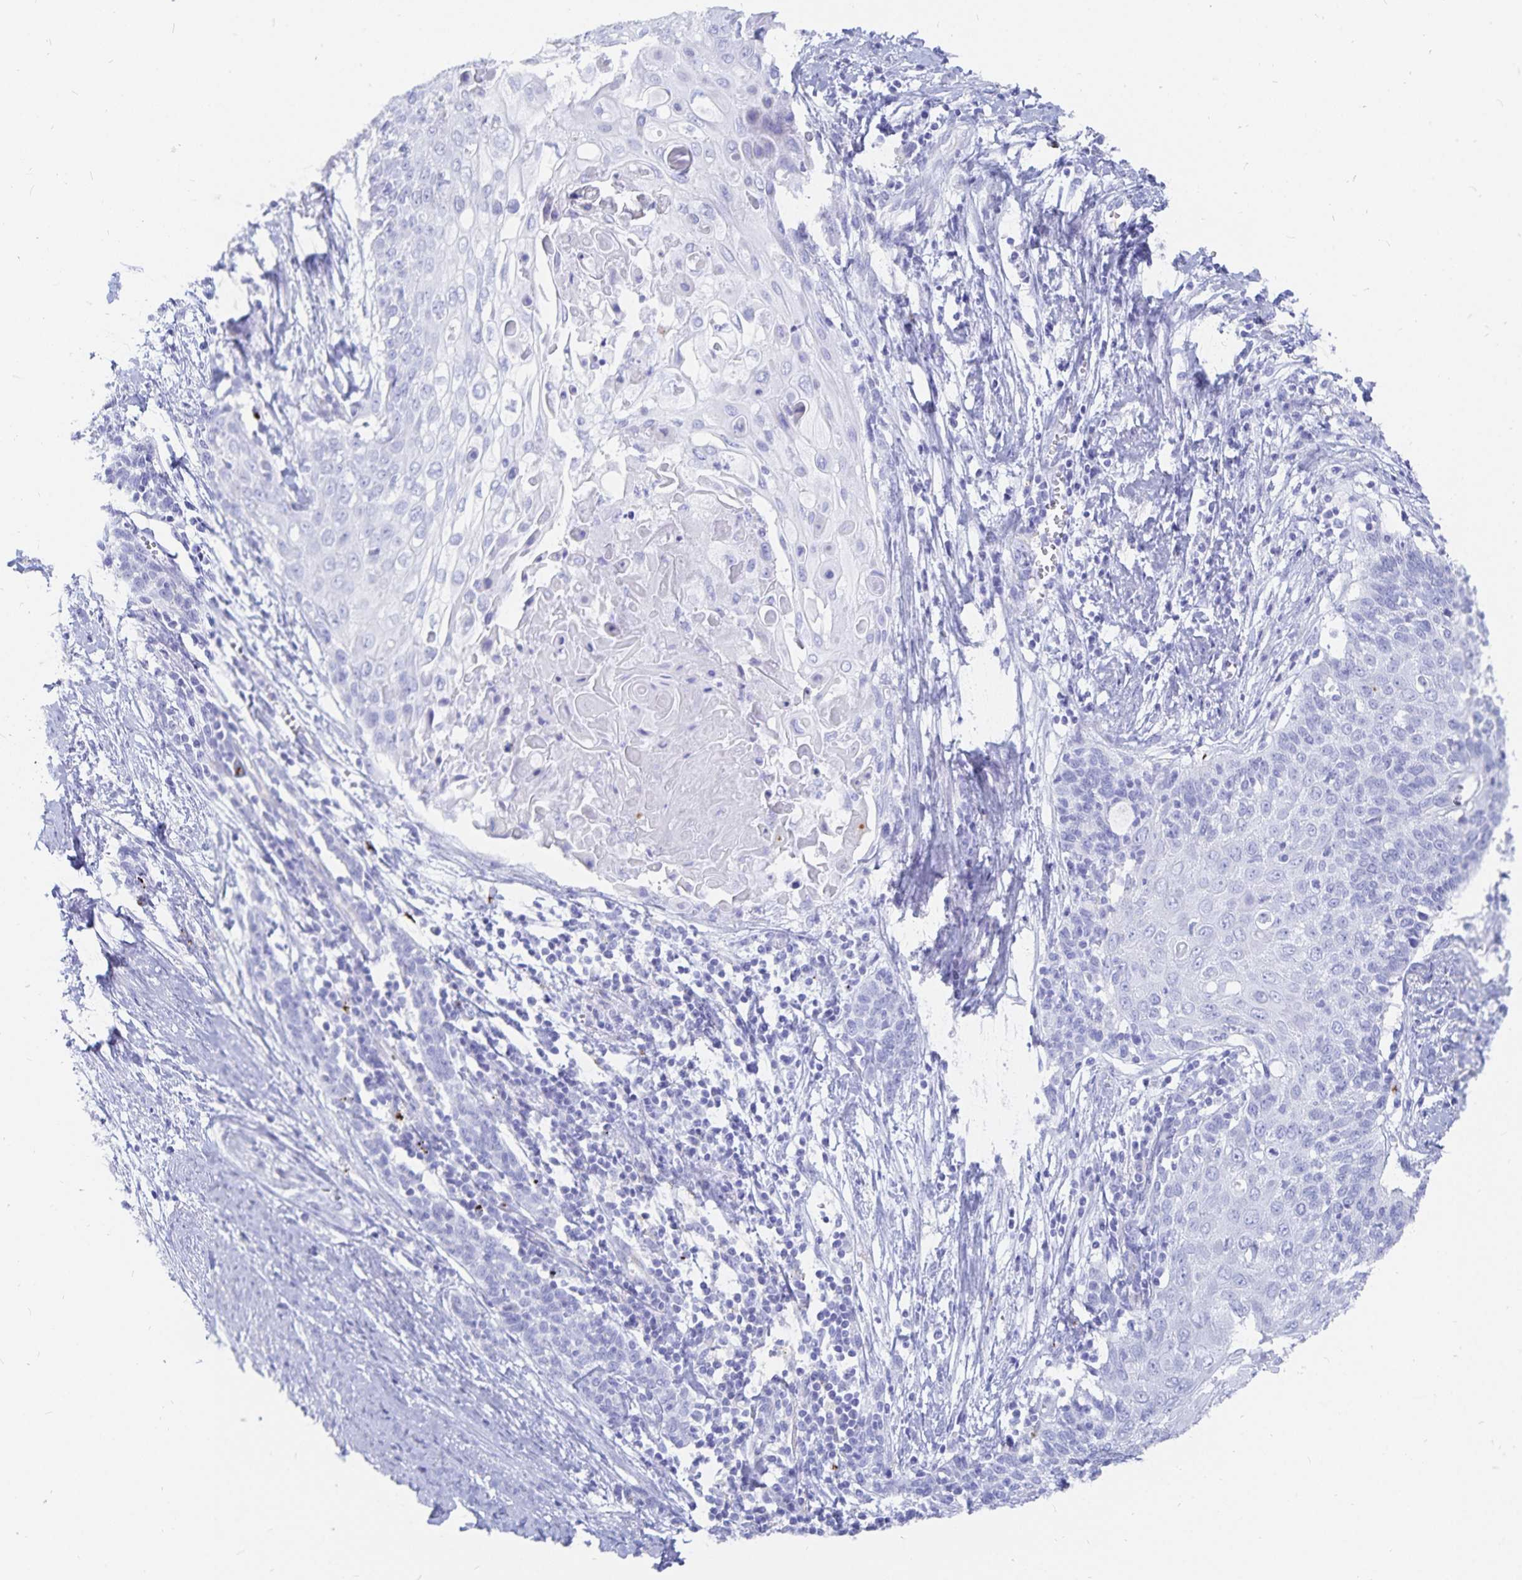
{"staining": {"intensity": "negative", "quantity": "none", "location": "none"}, "tissue": "cervical cancer", "cell_type": "Tumor cells", "image_type": "cancer", "snomed": [{"axis": "morphology", "description": "Squamous cell carcinoma, NOS"}, {"axis": "topography", "description": "Cervix"}], "caption": "DAB (3,3'-diaminobenzidine) immunohistochemical staining of squamous cell carcinoma (cervical) reveals no significant staining in tumor cells.", "gene": "INSL5", "patient": {"sex": "female", "age": 39}}